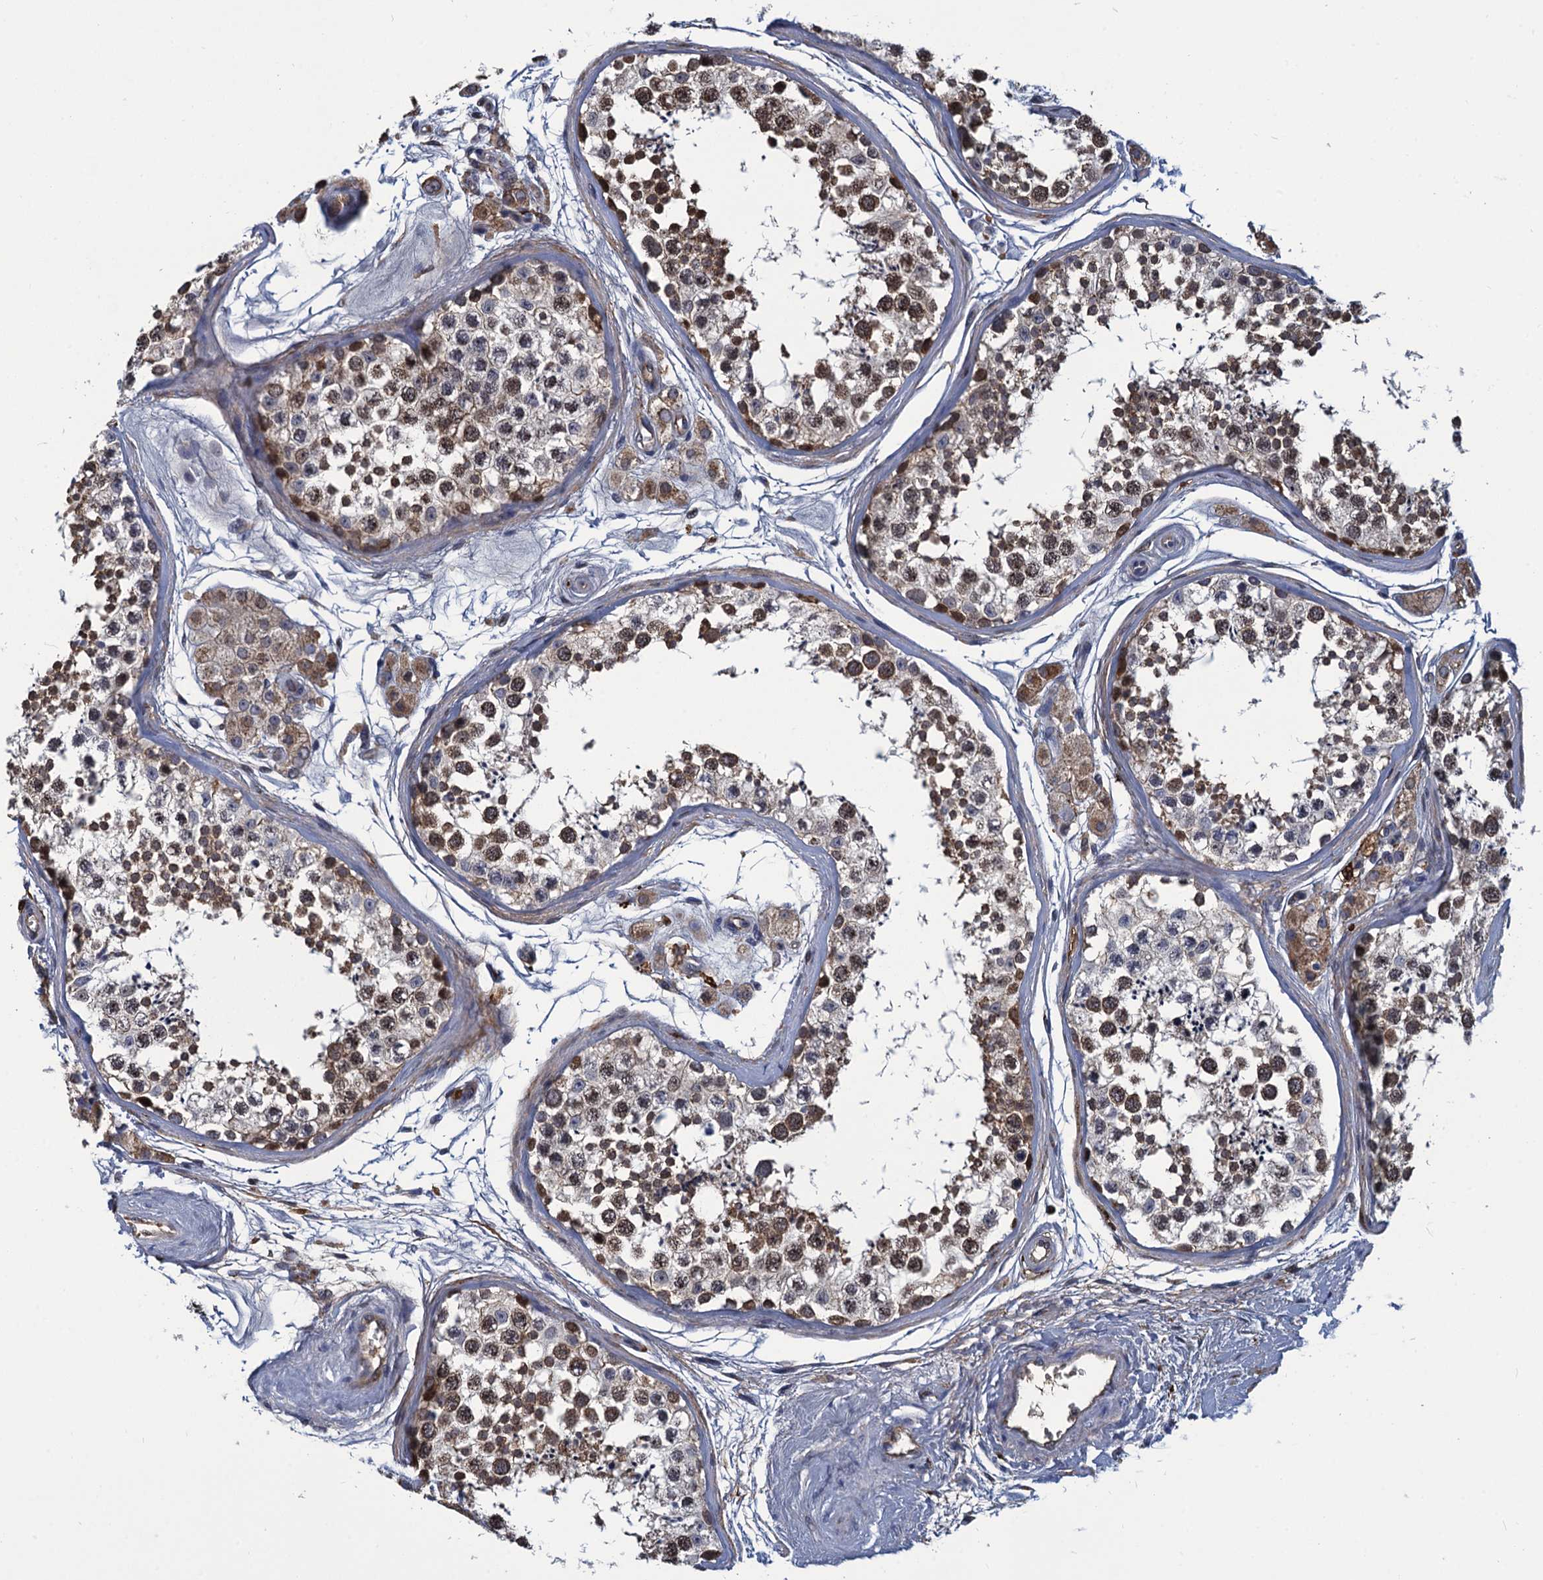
{"staining": {"intensity": "moderate", "quantity": "25%-75%", "location": "nuclear"}, "tissue": "testis", "cell_type": "Cells in seminiferous ducts", "image_type": "normal", "snomed": [{"axis": "morphology", "description": "Normal tissue, NOS"}, {"axis": "topography", "description": "Testis"}], "caption": "Normal testis exhibits moderate nuclear staining in approximately 25%-75% of cells in seminiferous ducts, visualized by immunohistochemistry. The staining is performed using DAB (3,3'-diaminobenzidine) brown chromogen to label protein expression. The nuclei are counter-stained blue using hematoxylin.", "gene": "DNHD1", "patient": {"sex": "male", "age": 56}}